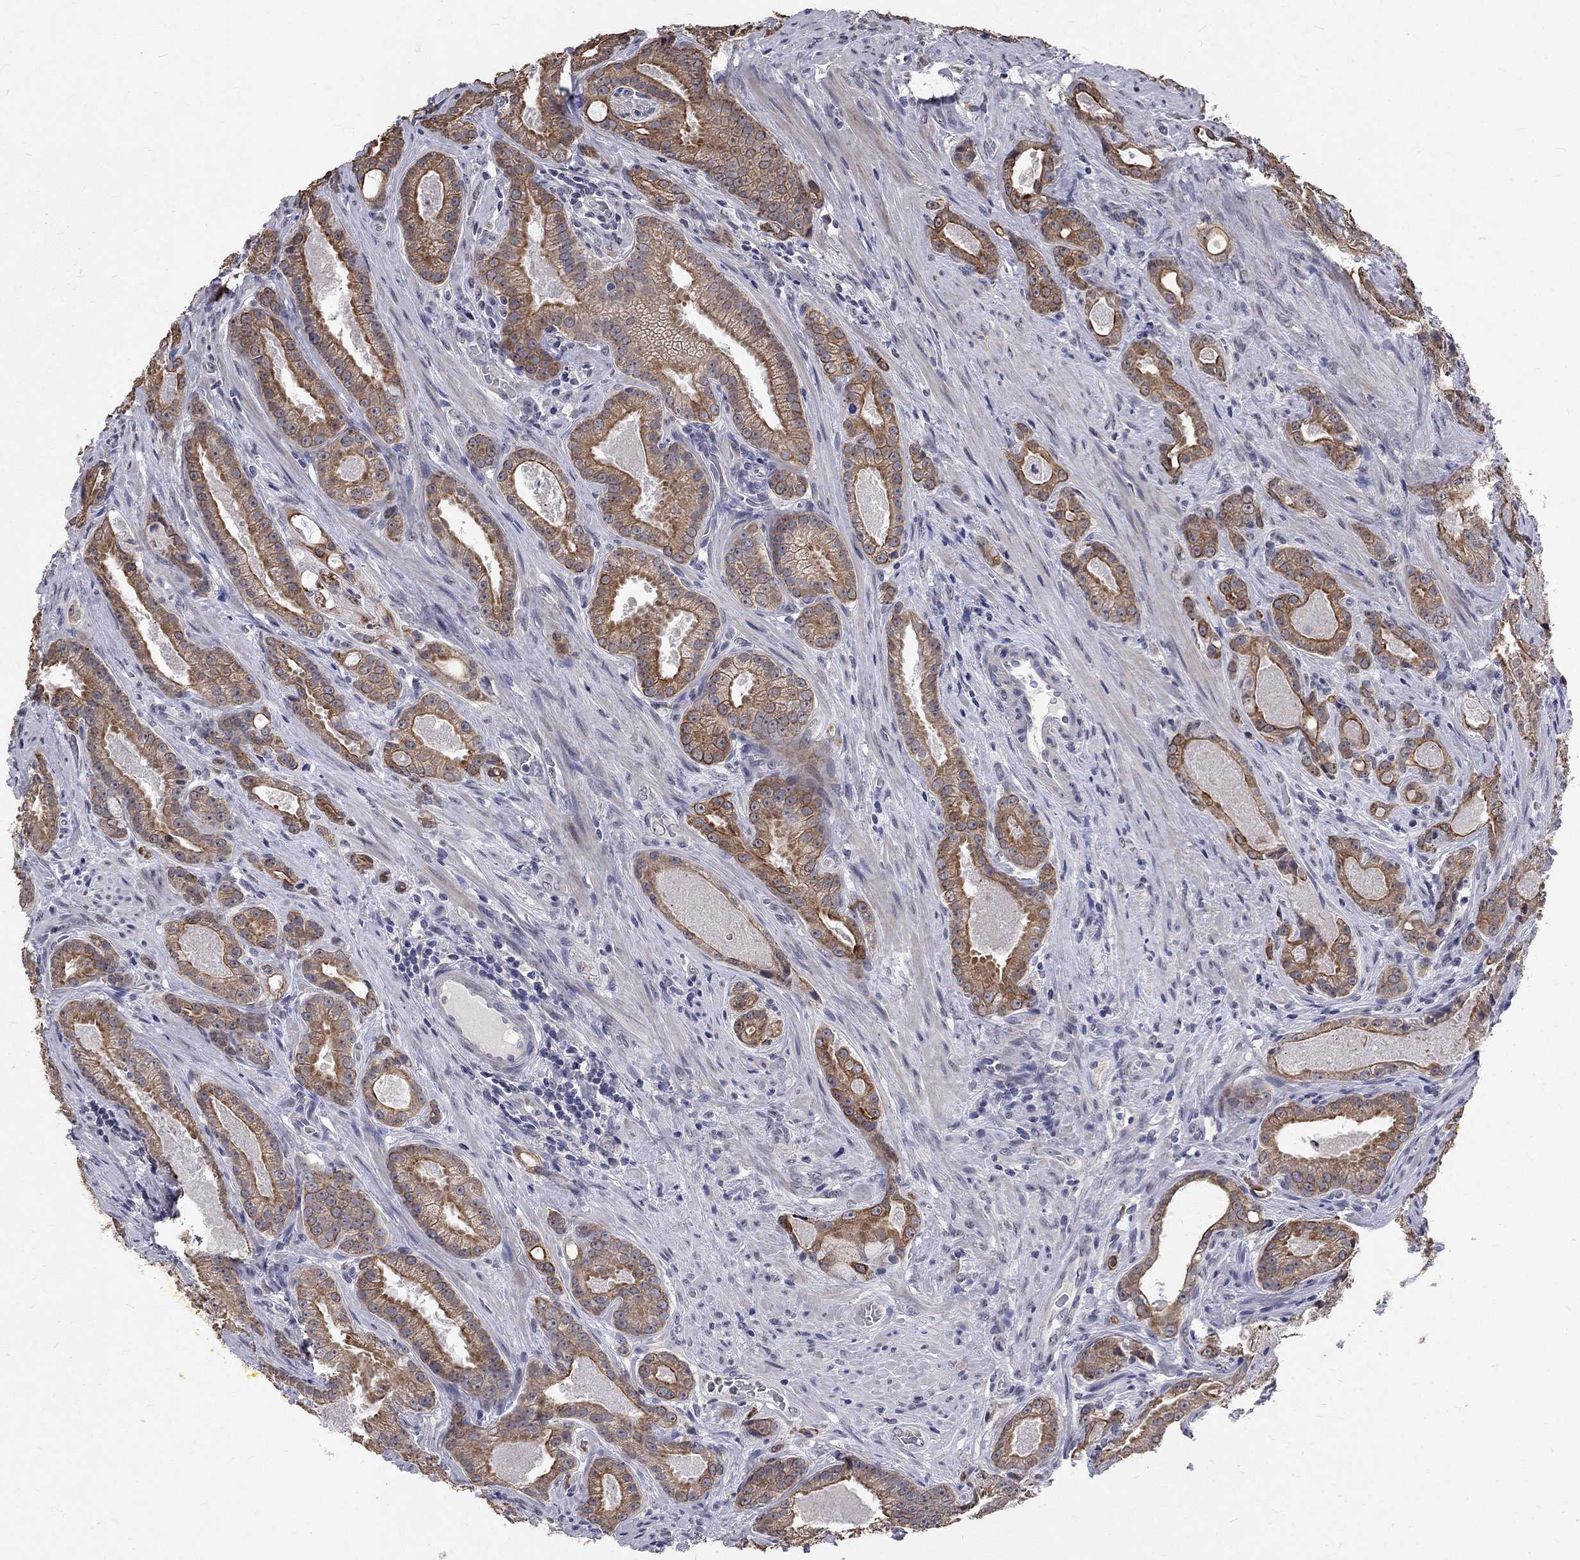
{"staining": {"intensity": "moderate", "quantity": "25%-75%", "location": "cytoplasmic/membranous"}, "tissue": "prostate cancer", "cell_type": "Tumor cells", "image_type": "cancer", "snomed": [{"axis": "morphology", "description": "Adenocarcinoma, NOS"}, {"axis": "topography", "description": "Prostate"}], "caption": "Adenocarcinoma (prostate) stained with immunohistochemistry displays moderate cytoplasmic/membranous expression in approximately 25%-75% of tumor cells.", "gene": "CHST5", "patient": {"sex": "male", "age": 61}}